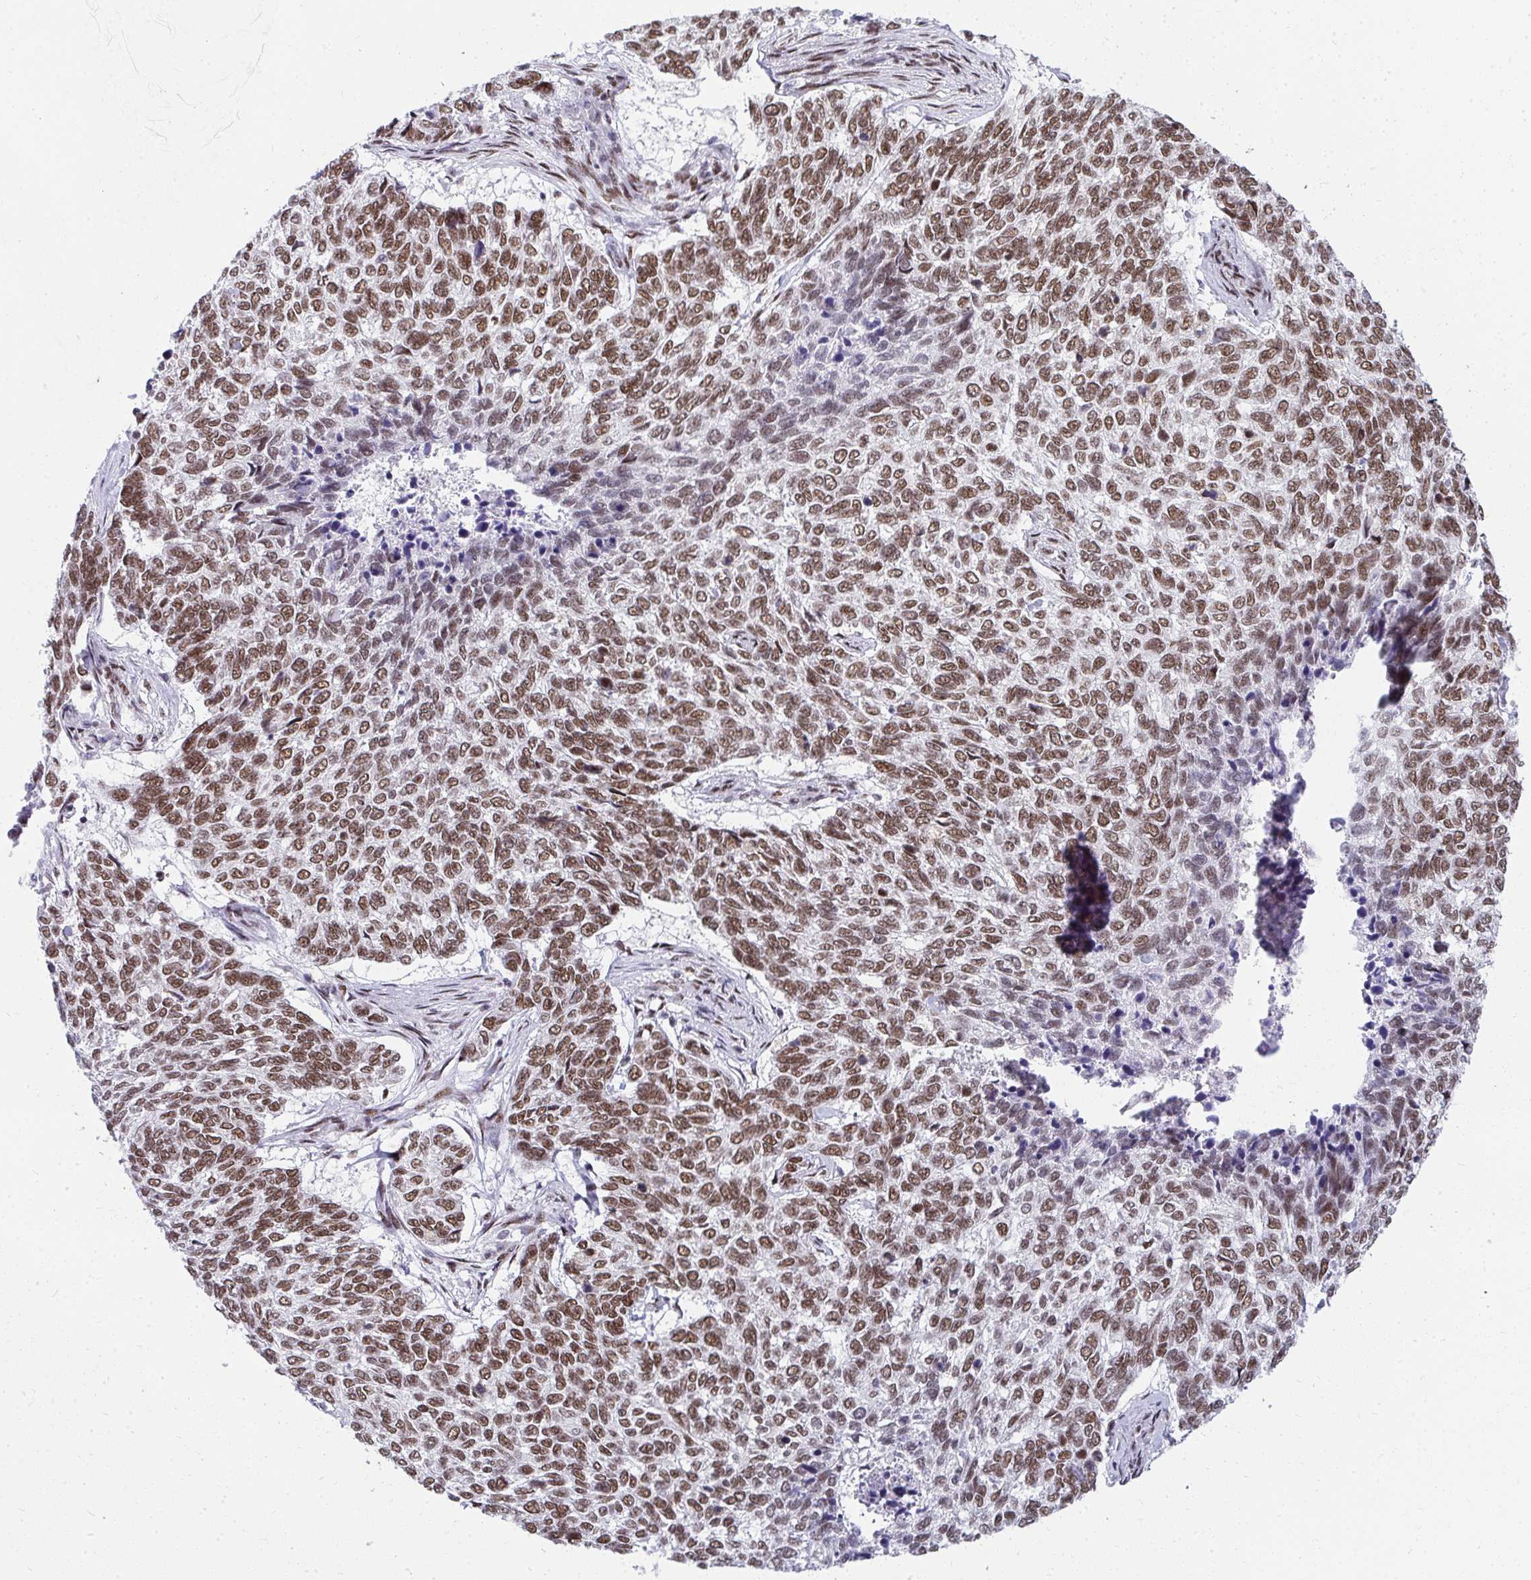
{"staining": {"intensity": "moderate", "quantity": ">75%", "location": "nuclear"}, "tissue": "skin cancer", "cell_type": "Tumor cells", "image_type": "cancer", "snomed": [{"axis": "morphology", "description": "Basal cell carcinoma"}, {"axis": "topography", "description": "Skin"}], "caption": "Protein staining of basal cell carcinoma (skin) tissue exhibits moderate nuclear staining in approximately >75% of tumor cells.", "gene": "CREBBP", "patient": {"sex": "female", "age": 65}}